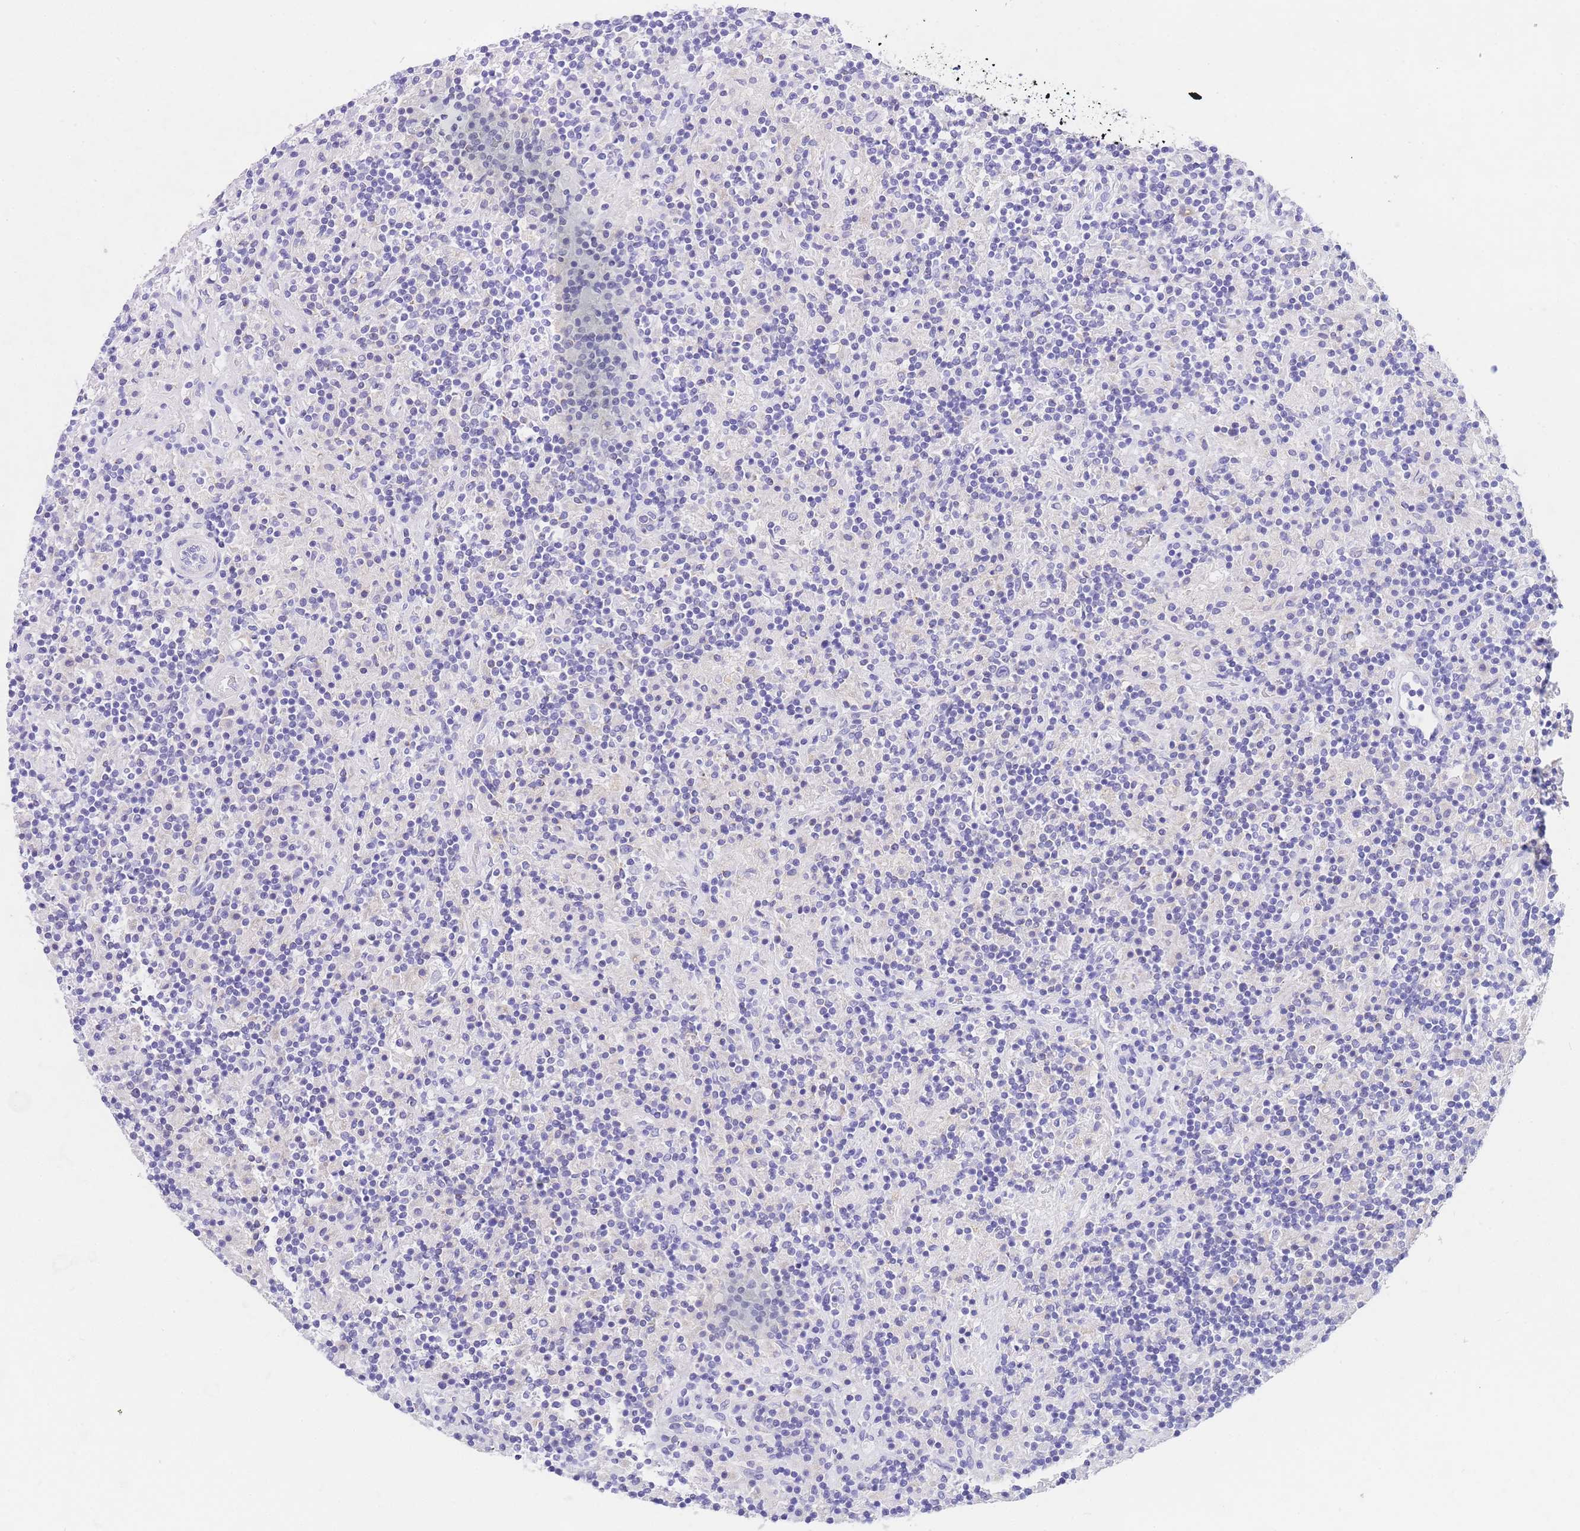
{"staining": {"intensity": "negative", "quantity": "none", "location": "none"}, "tissue": "lymphoma", "cell_type": "Tumor cells", "image_type": "cancer", "snomed": [{"axis": "morphology", "description": "Hodgkin's disease, NOS"}, {"axis": "topography", "description": "Lymph node"}], "caption": "There is no significant staining in tumor cells of Hodgkin's disease. The staining was performed using DAB to visualize the protein expression in brown, while the nuclei were stained in blue with hematoxylin (Magnification: 20x).", "gene": "NKD2", "patient": {"sex": "male", "age": 70}}